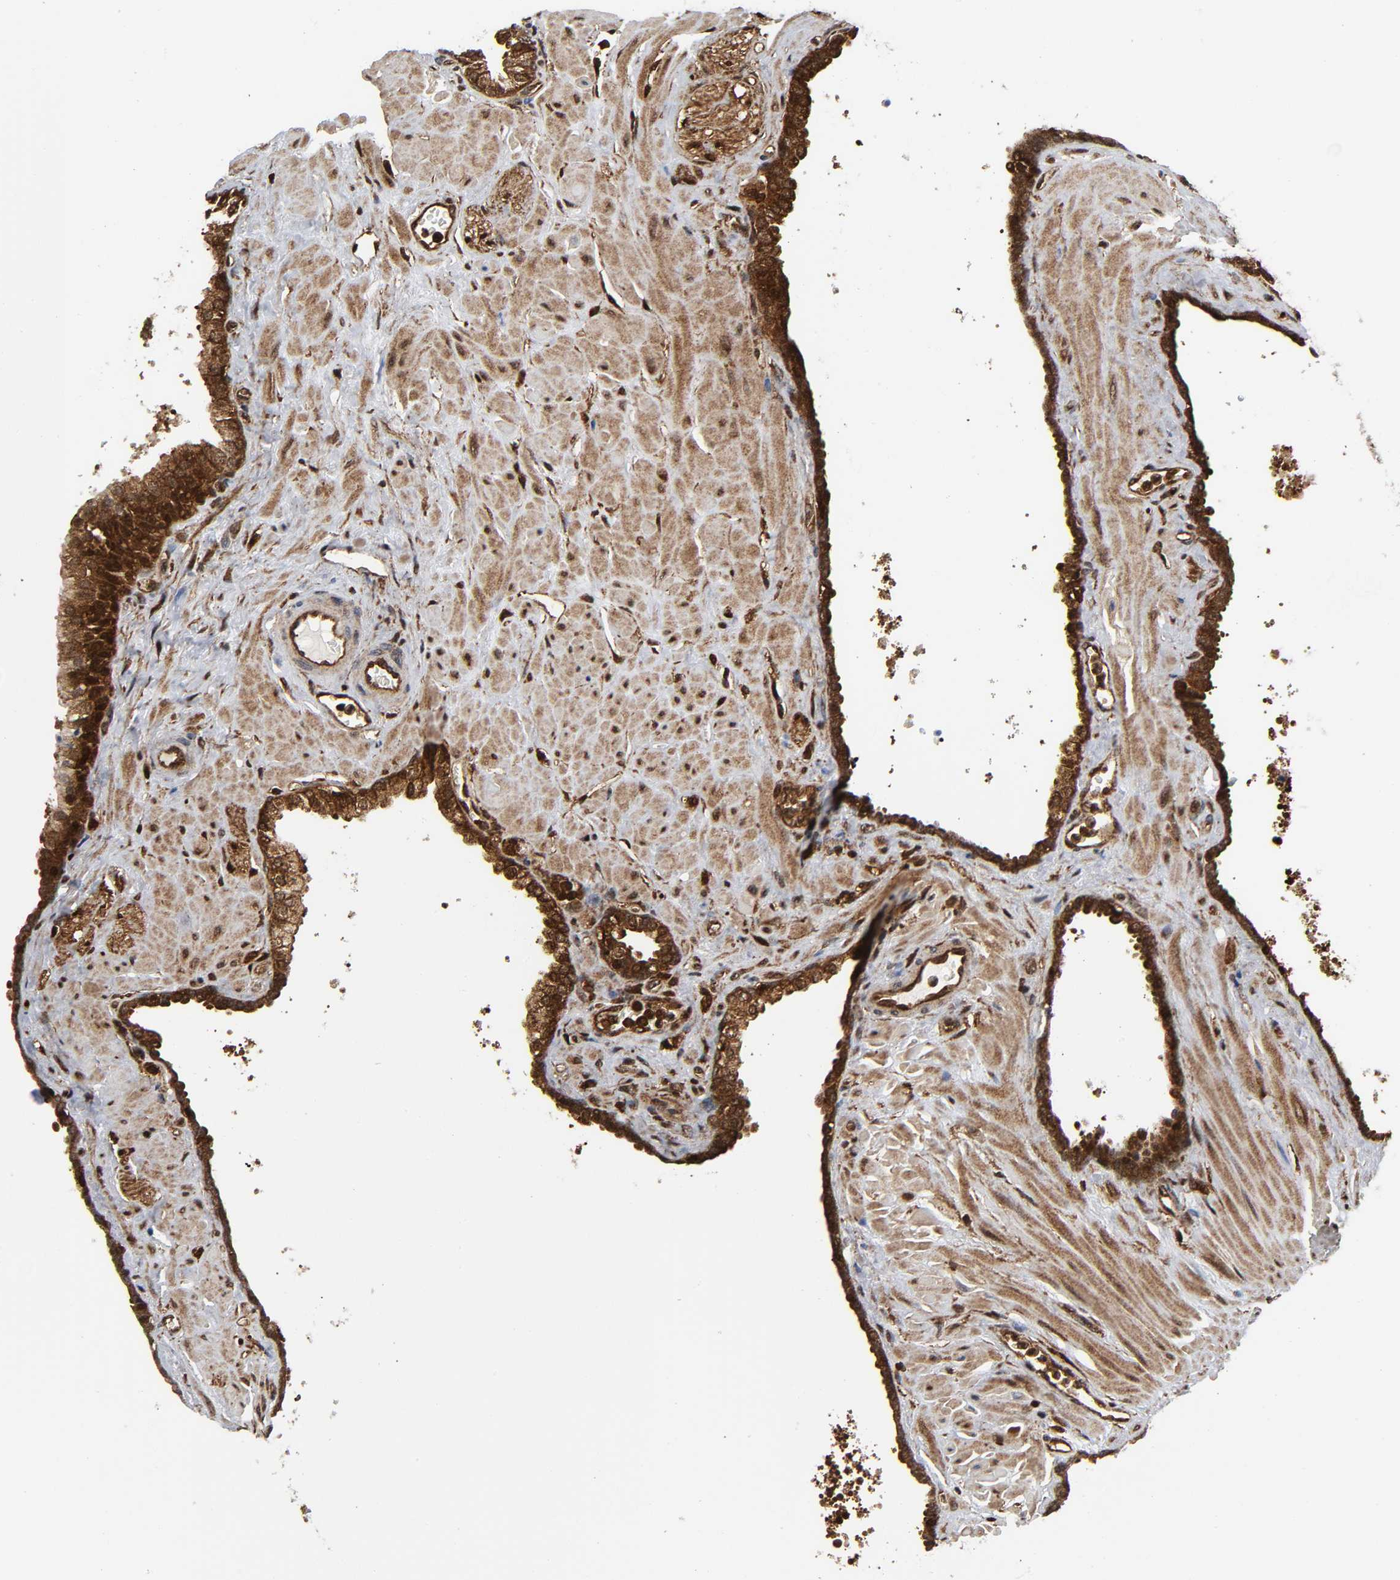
{"staining": {"intensity": "moderate", "quantity": ">75%", "location": "cytoplasmic/membranous"}, "tissue": "prostate", "cell_type": "Glandular cells", "image_type": "normal", "snomed": [{"axis": "morphology", "description": "Normal tissue, NOS"}, {"axis": "topography", "description": "Prostate"}], "caption": "Protein analysis of benign prostate demonstrates moderate cytoplasmic/membranous positivity in about >75% of glandular cells.", "gene": "MAPK1", "patient": {"sex": "male", "age": 60}}